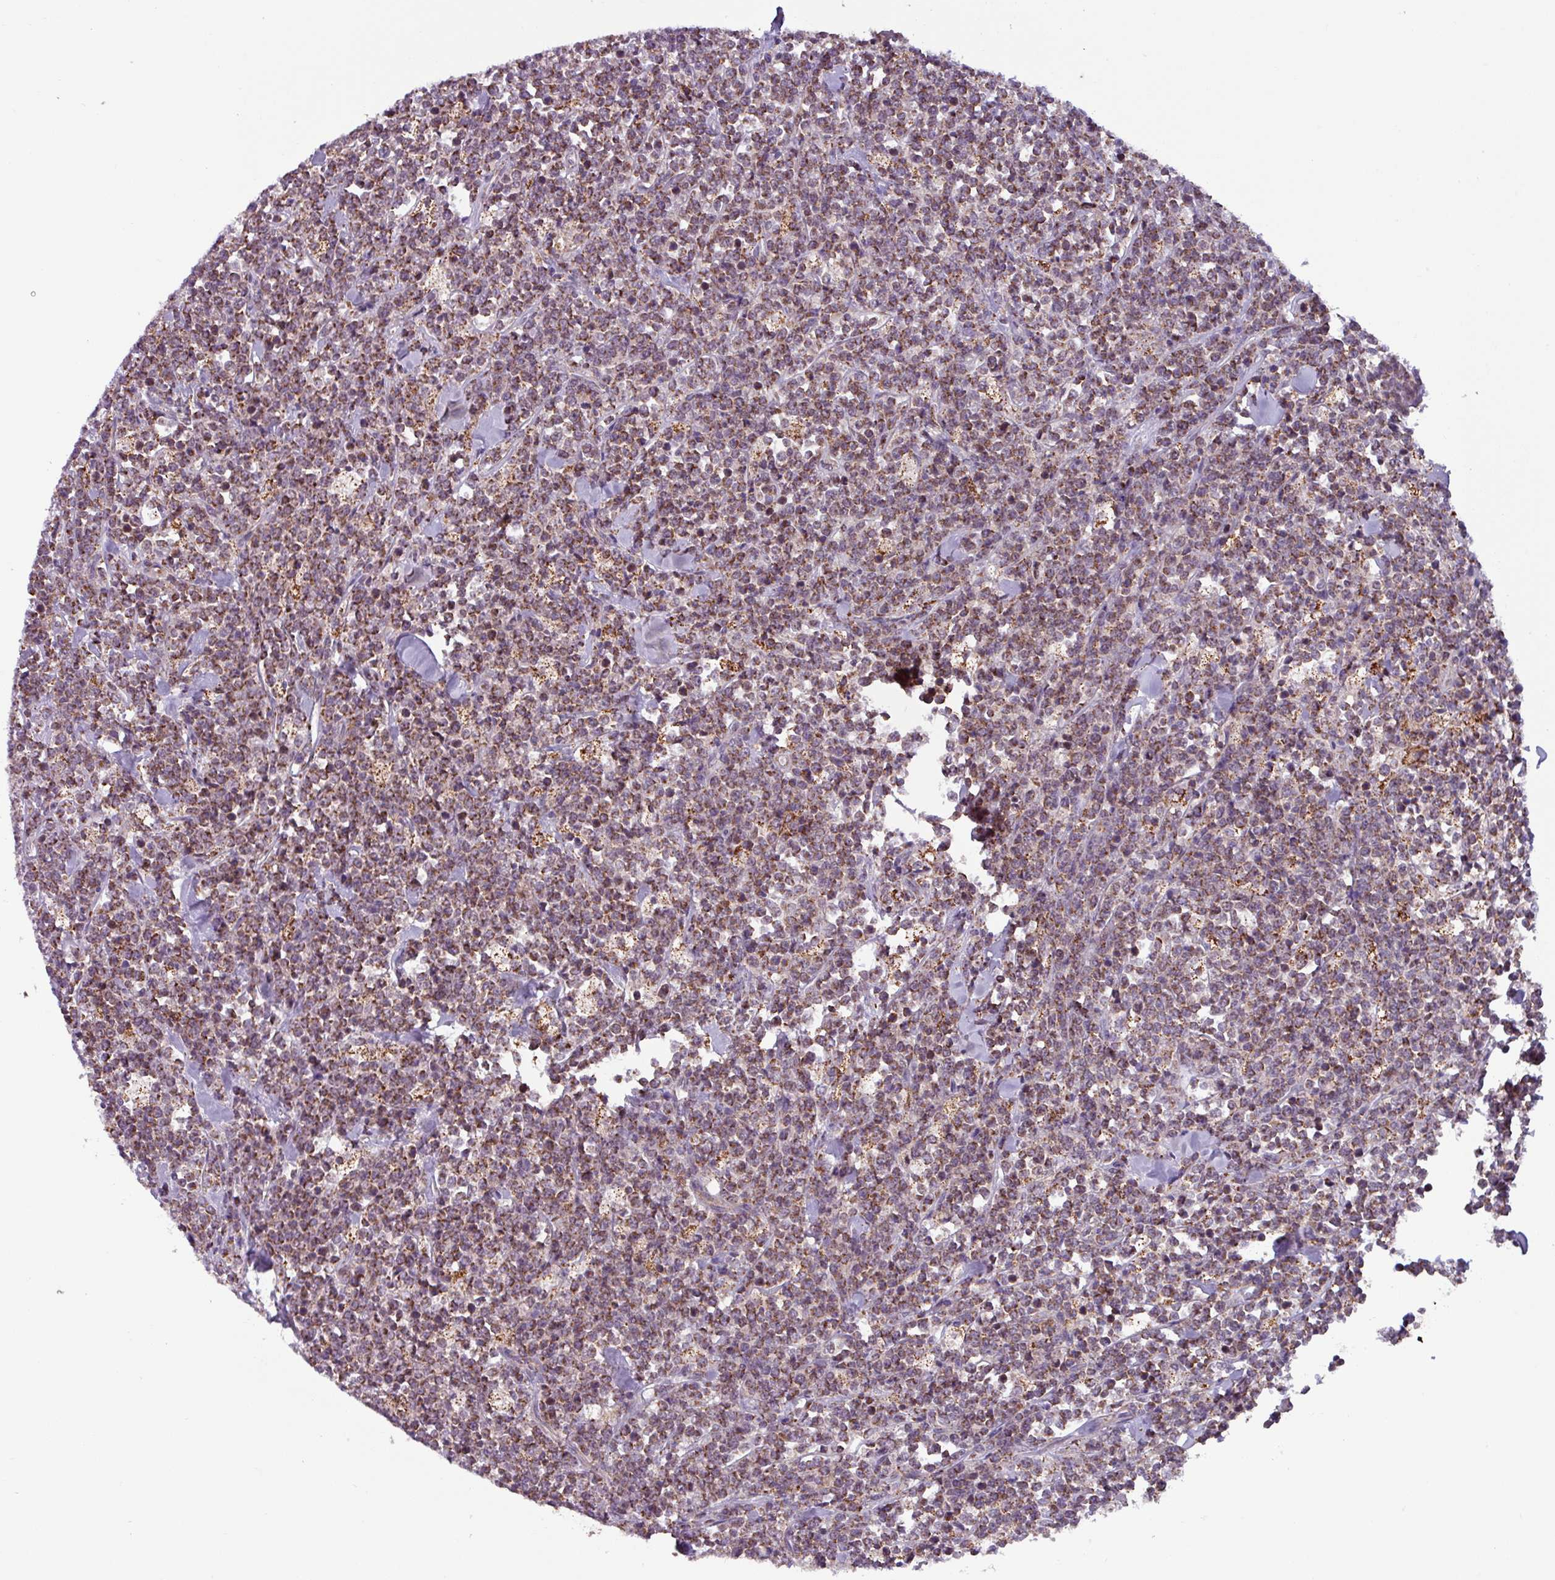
{"staining": {"intensity": "moderate", "quantity": ">75%", "location": "cytoplasmic/membranous"}, "tissue": "lymphoma", "cell_type": "Tumor cells", "image_type": "cancer", "snomed": [{"axis": "morphology", "description": "Malignant lymphoma, non-Hodgkin's type, High grade"}, {"axis": "topography", "description": "Small intestine"}, {"axis": "topography", "description": "Colon"}], "caption": "Lymphoma was stained to show a protein in brown. There is medium levels of moderate cytoplasmic/membranous staining in about >75% of tumor cells.", "gene": "AKIRIN1", "patient": {"sex": "male", "age": 8}}